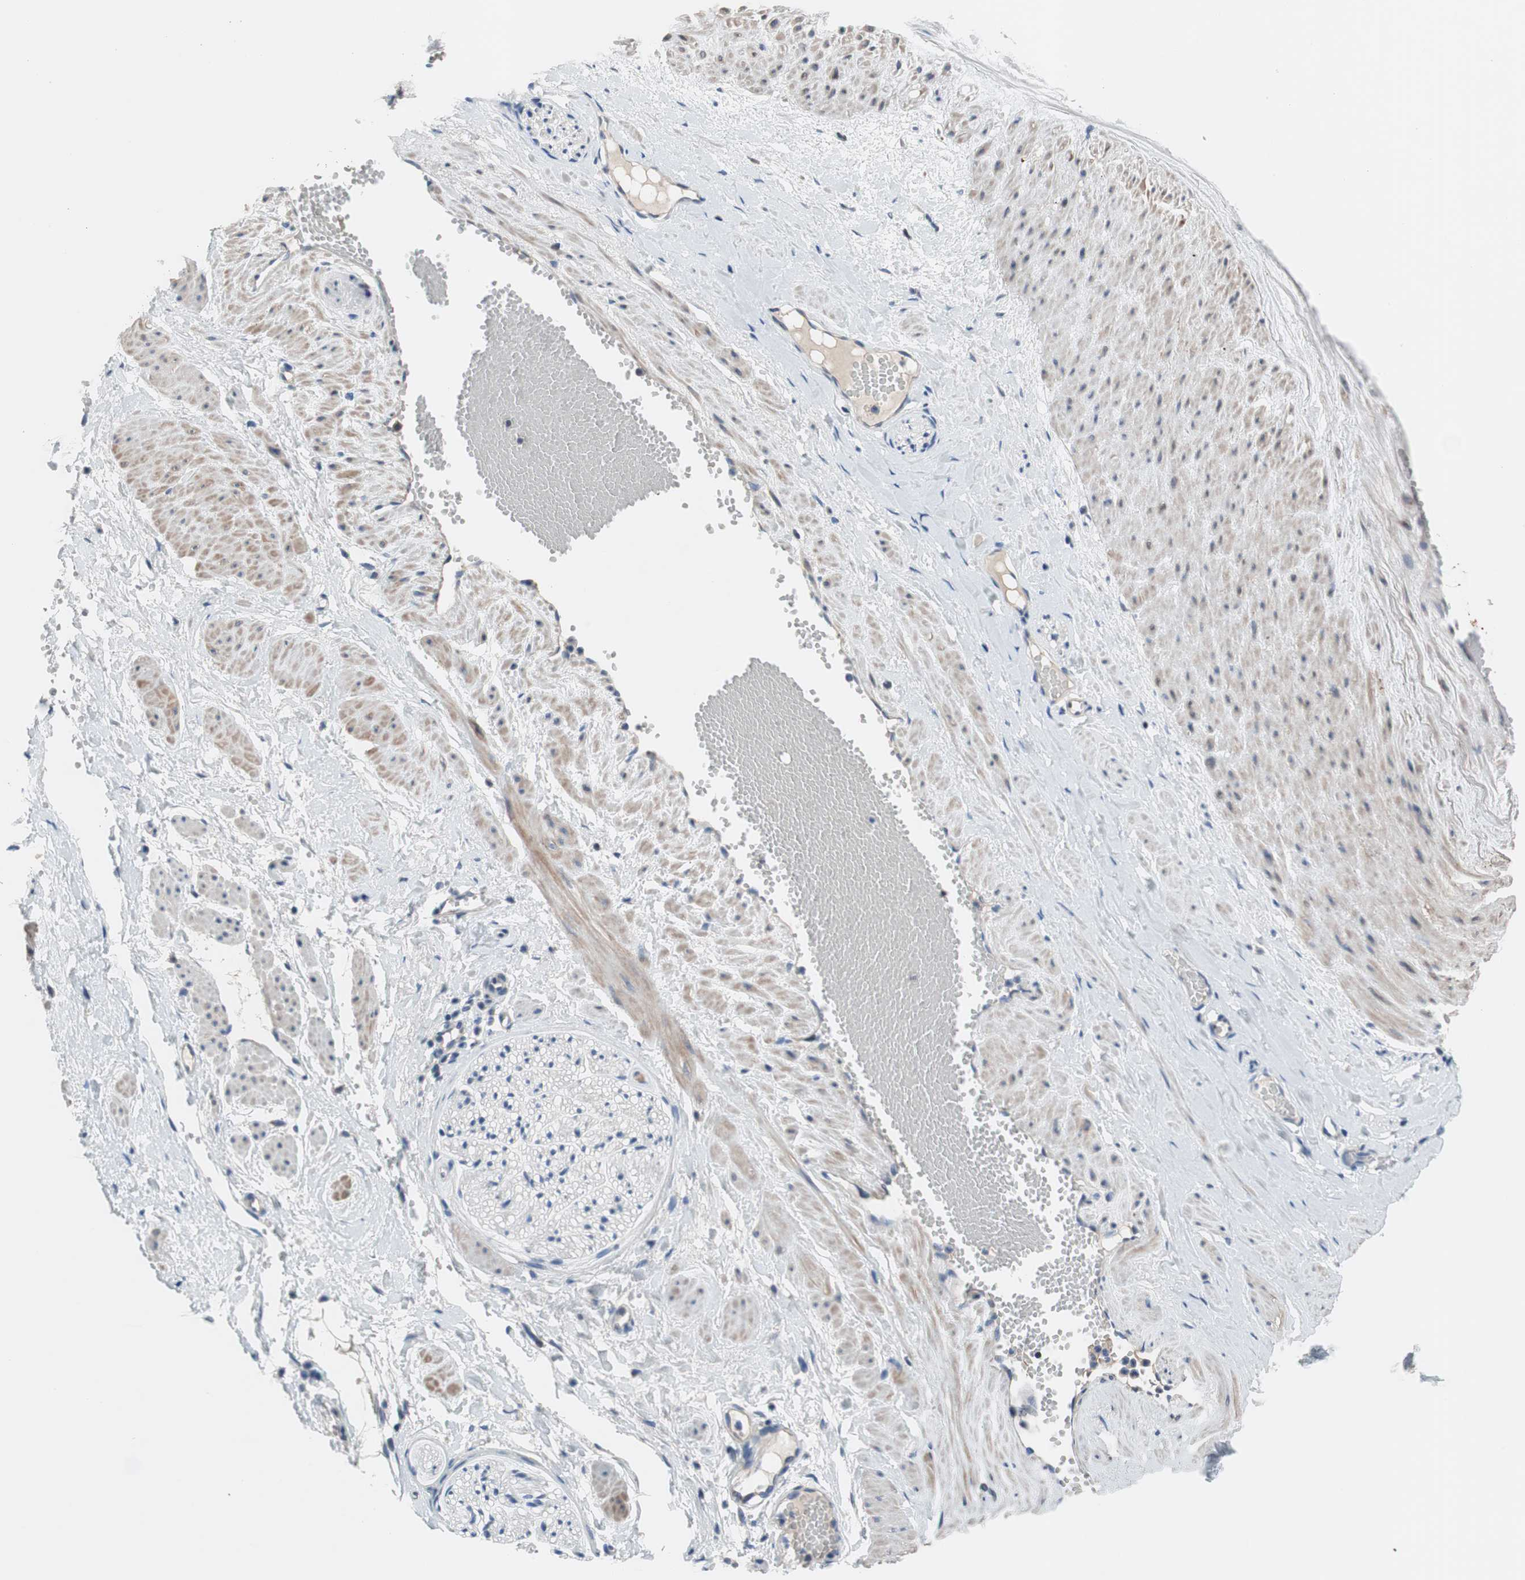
{"staining": {"intensity": "weak", "quantity": "25%-75%", "location": "cytoplasmic/membranous"}, "tissue": "adipose tissue", "cell_type": "Adipocytes", "image_type": "normal", "snomed": [{"axis": "morphology", "description": "Normal tissue, NOS"}, {"axis": "topography", "description": "Soft tissue"}, {"axis": "topography", "description": "Vascular tissue"}], "caption": "Immunohistochemical staining of normal human adipose tissue shows low levels of weak cytoplasmic/membranous expression in approximately 25%-75% of adipocytes. The protein of interest is stained brown, and the nuclei are stained in blue (DAB IHC with brightfield microscopy, high magnification).", "gene": "TACR3", "patient": {"sex": "female", "age": 35}}